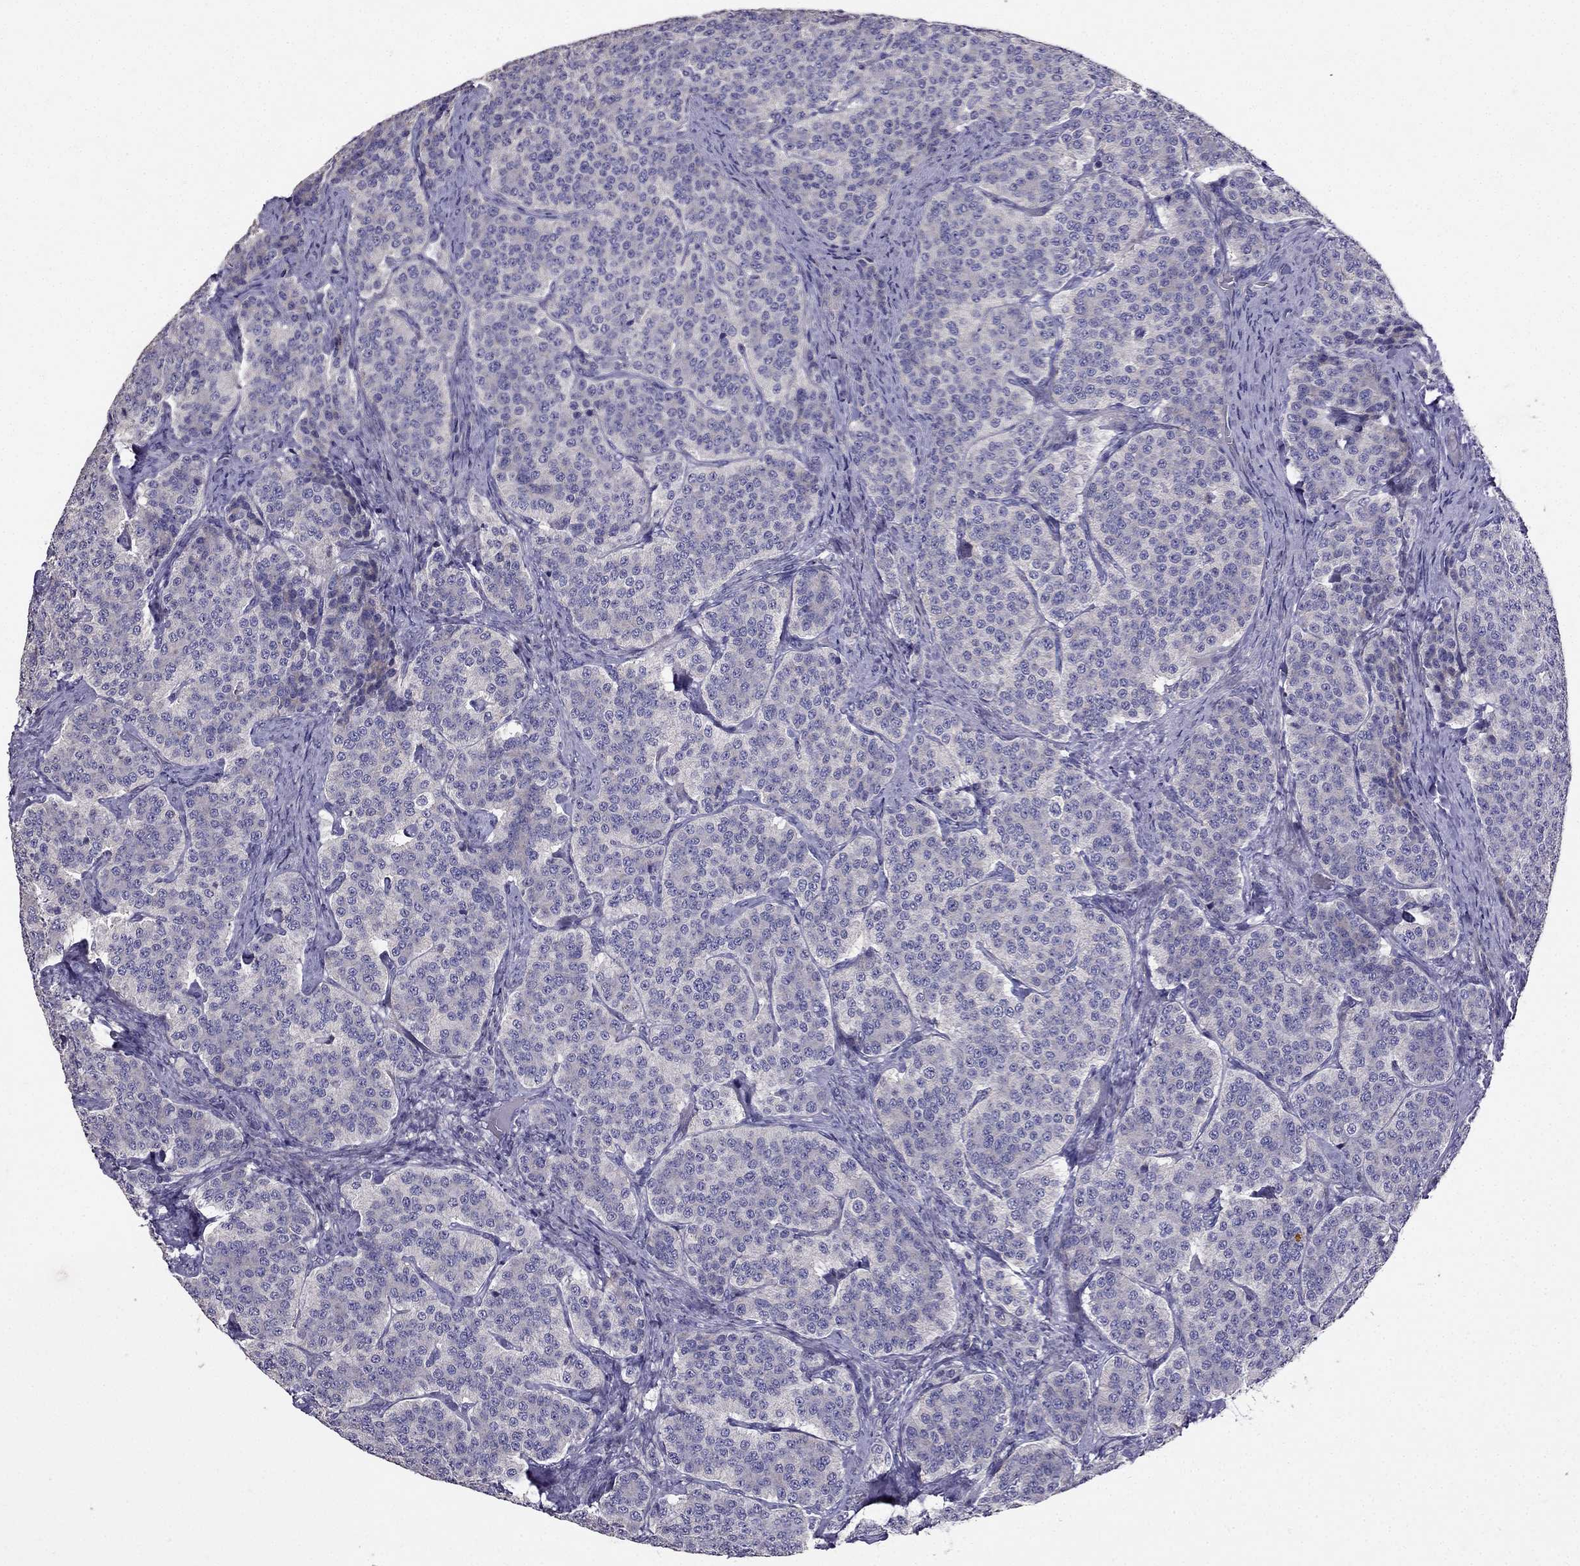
{"staining": {"intensity": "negative", "quantity": "none", "location": "none"}, "tissue": "carcinoid", "cell_type": "Tumor cells", "image_type": "cancer", "snomed": [{"axis": "morphology", "description": "Carcinoid, malignant, NOS"}, {"axis": "topography", "description": "Small intestine"}], "caption": "DAB (3,3'-diaminobenzidine) immunohistochemical staining of malignant carcinoid shows no significant positivity in tumor cells.", "gene": "AS3MT", "patient": {"sex": "female", "age": 58}}